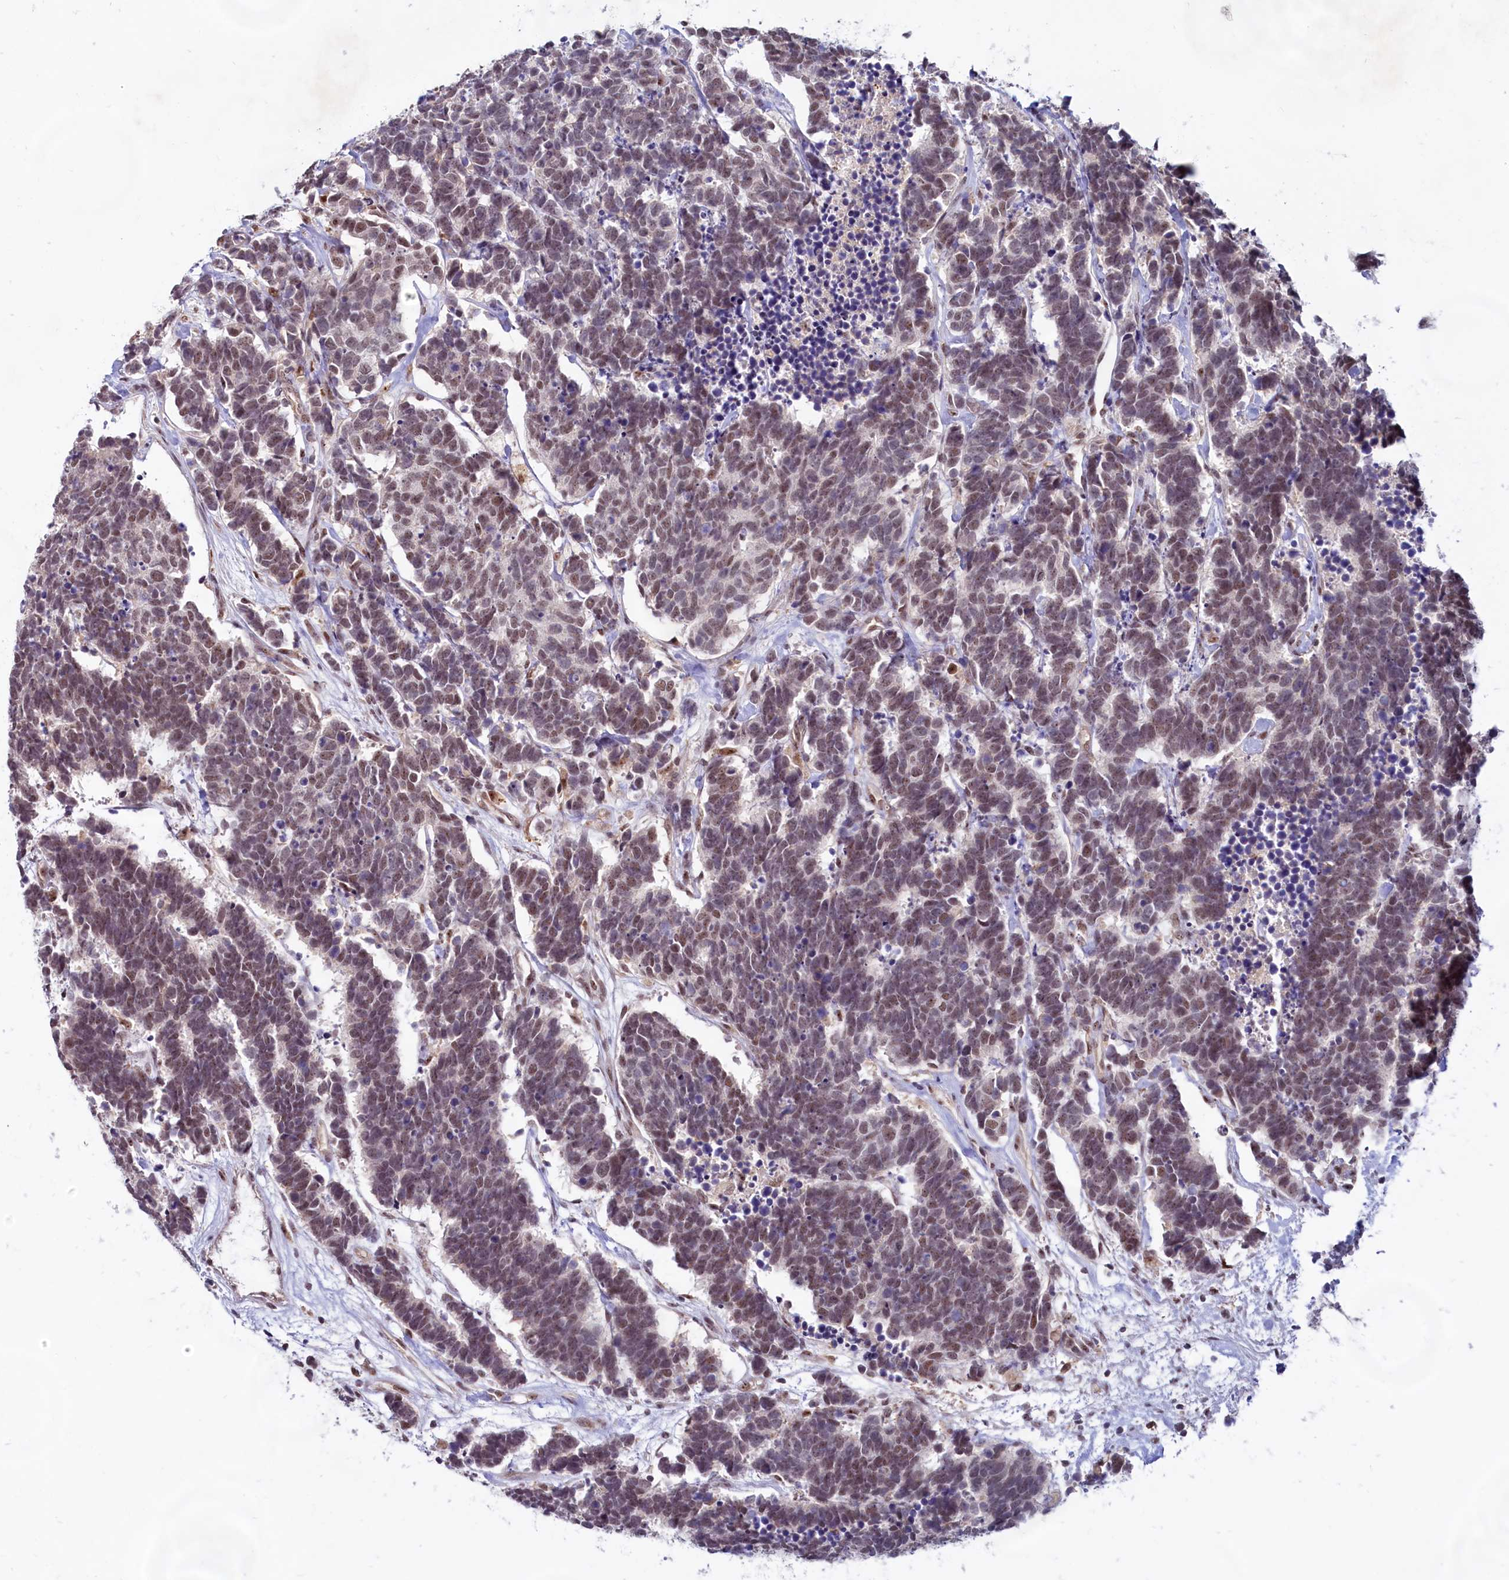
{"staining": {"intensity": "moderate", "quantity": "25%-75%", "location": "nuclear"}, "tissue": "carcinoid", "cell_type": "Tumor cells", "image_type": "cancer", "snomed": [{"axis": "morphology", "description": "Carcinoma, NOS"}, {"axis": "morphology", "description": "Carcinoid, malignant, NOS"}, {"axis": "topography", "description": "Urinary bladder"}], "caption": "This histopathology image exhibits immunohistochemistry staining of human carcinoid, with medium moderate nuclear positivity in approximately 25%-75% of tumor cells.", "gene": "C1D", "patient": {"sex": "male", "age": 57}}